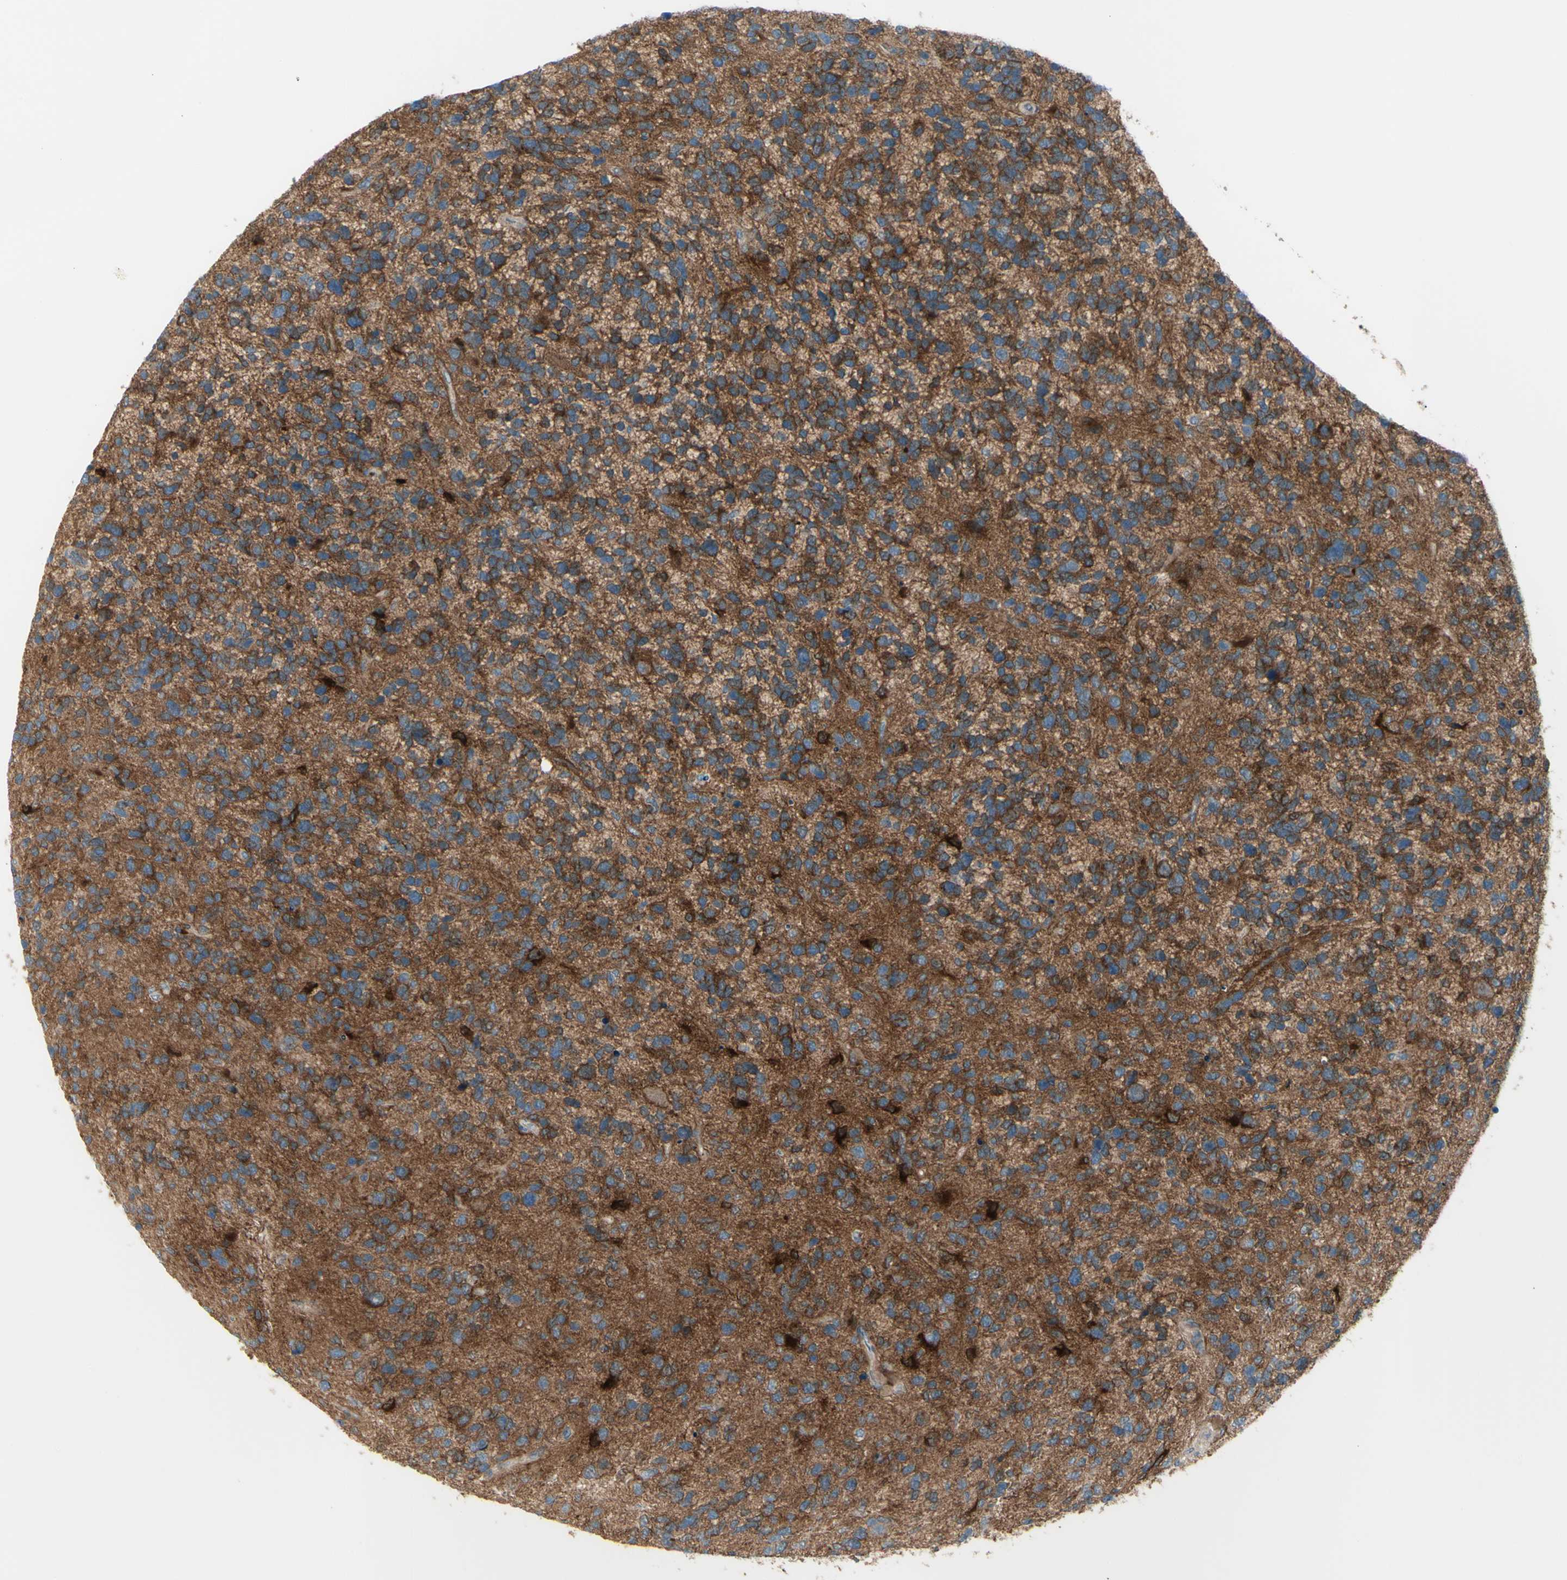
{"staining": {"intensity": "strong", "quantity": ">75%", "location": "cytoplasmic/membranous"}, "tissue": "glioma", "cell_type": "Tumor cells", "image_type": "cancer", "snomed": [{"axis": "morphology", "description": "Glioma, malignant, High grade"}, {"axis": "topography", "description": "Brain"}], "caption": "The image reveals immunohistochemical staining of high-grade glioma (malignant). There is strong cytoplasmic/membranous positivity is present in approximately >75% of tumor cells.", "gene": "PCDHGA2", "patient": {"sex": "female", "age": 58}}